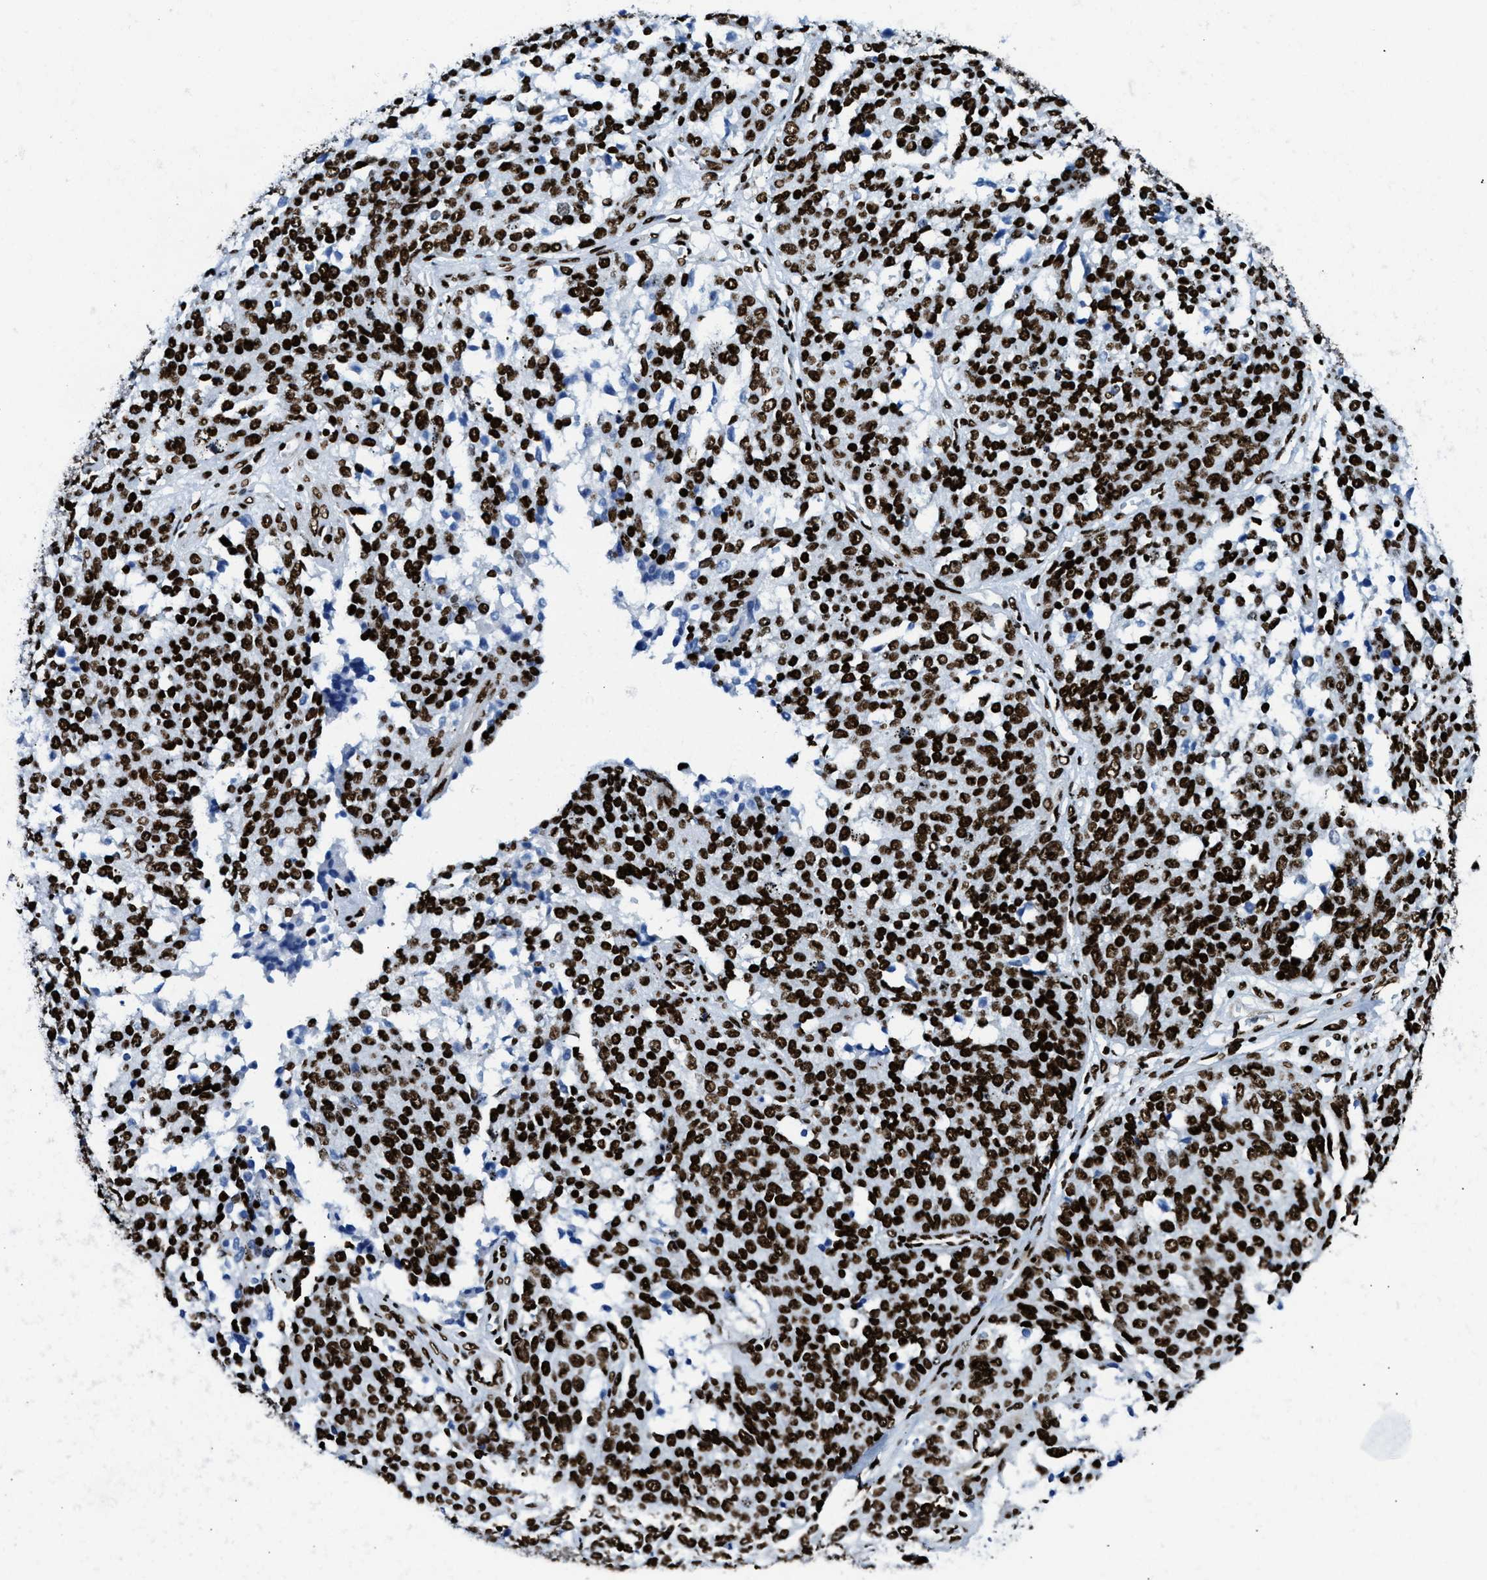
{"staining": {"intensity": "strong", "quantity": ">75%", "location": "nuclear"}, "tissue": "ovarian cancer", "cell_type": "Tumor cells", "image_type": "cancer", "snomed": [{"axis": "morphology", "description": "Cystadenocarcinoma, serous, NOS"}, {"axis": "topography", "description": "Ovary"}], "caption": "Protein staining of ovarian cancer tissue demonstrates strong nuclear positivity in approximately >75% of tumor cells.", "gene": "NONO", "patient": {"sex": "female", "age": 44}}